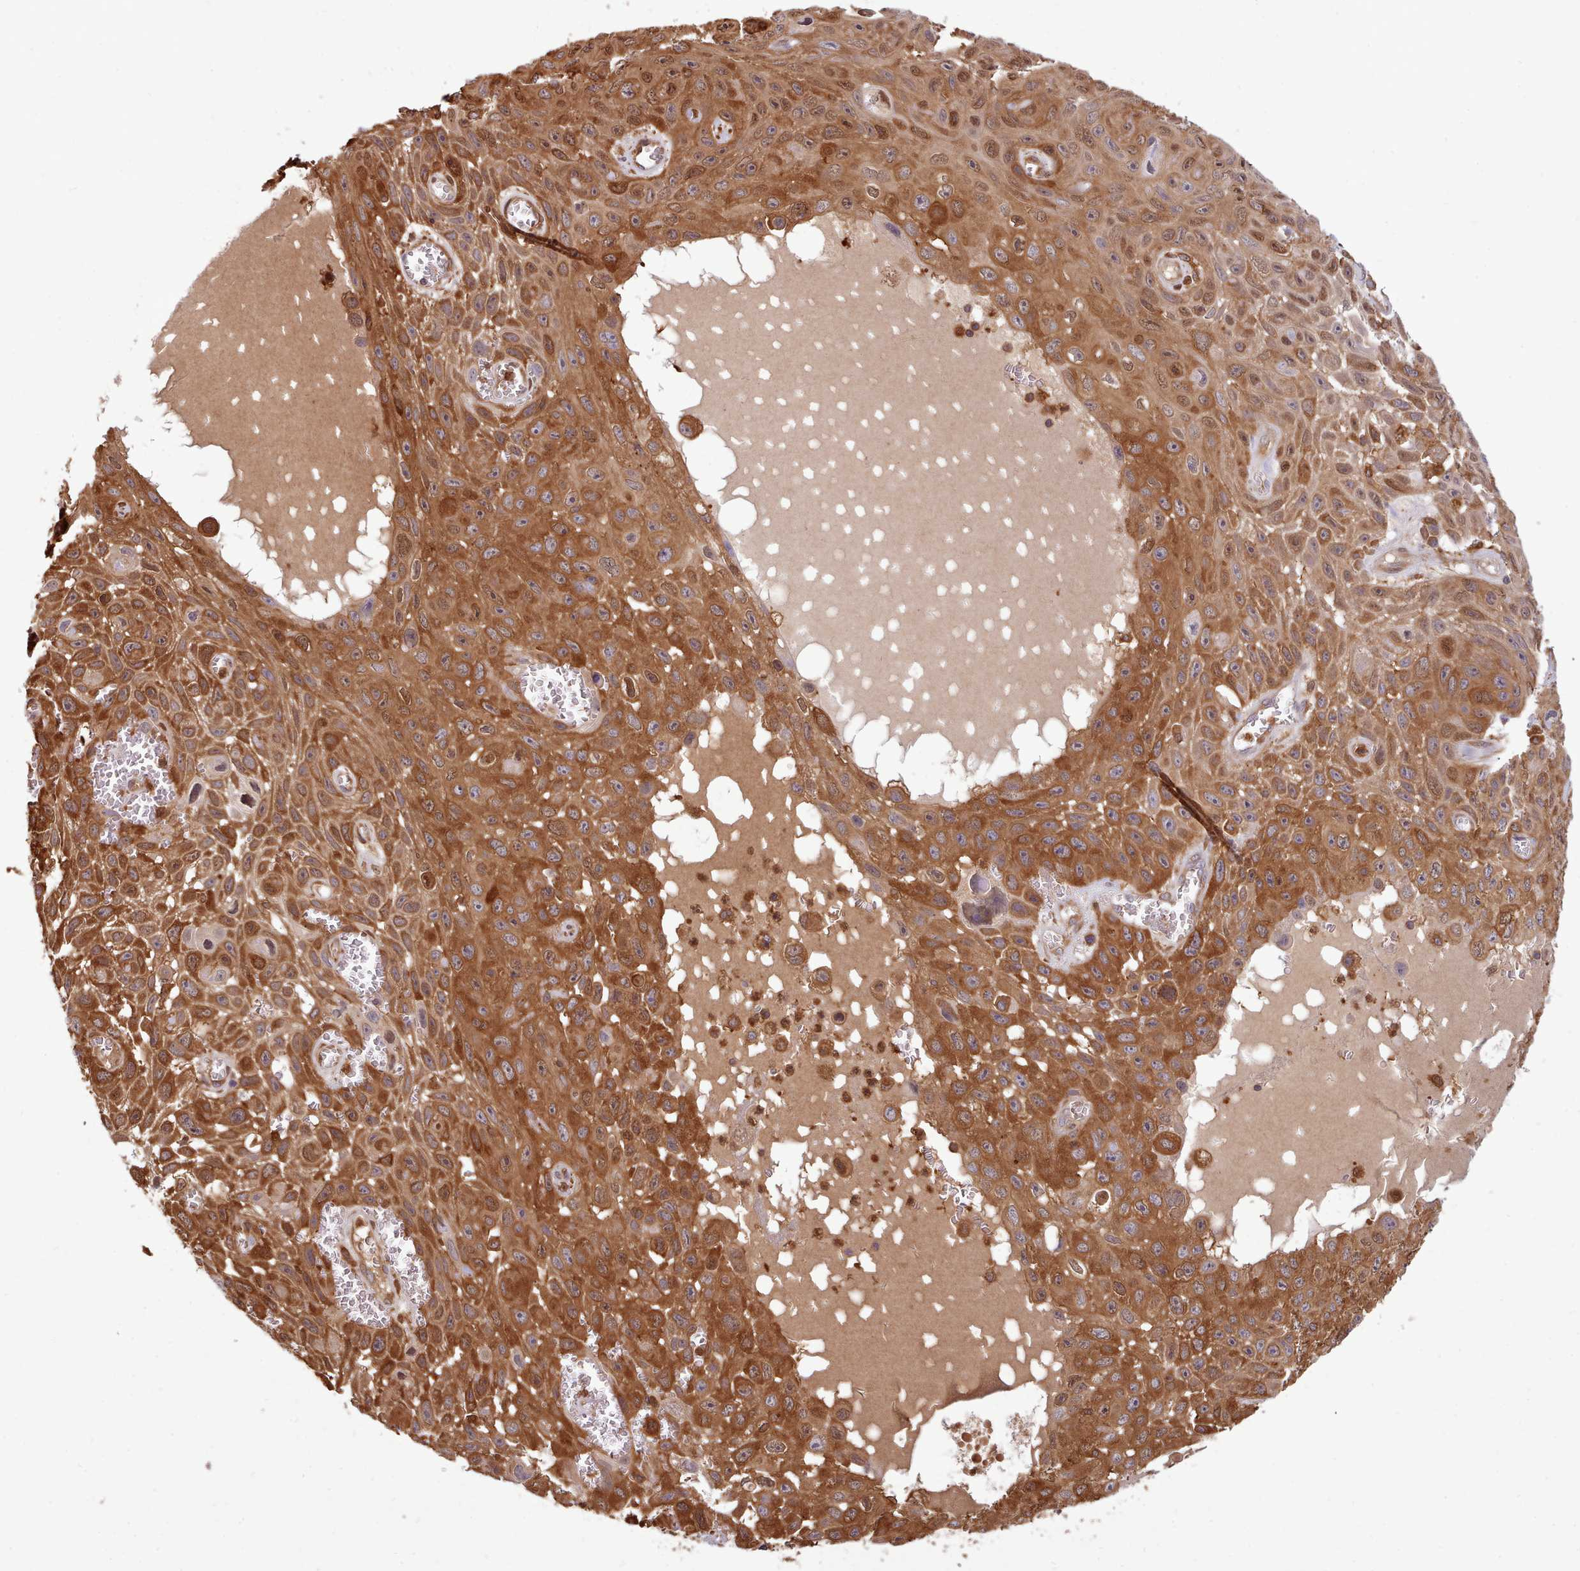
{"staining": {"intensity": "strong", "quantity": ">75%", "location": "cytoplasmic/membranous"}, "tissue": "skin cancer", "cell_type": "Tumor cells", "image_type": "cancer", "snomed": [{"axis": "morphology", "description": "Squamous cell carcinoma, NOS"}, {"axis": "topography", "description": "Skin"}], "caption": "DAB immunohistochemical staining of skin squamous cell carcinoma displays strong cytoplasmic/membranous protein expression in approximately >75% of tumor cells. (IHC, brightfield microscopy, high magnification).", "gene": "SLC4A9", "patient": {"sex": "male", "age": 82}}